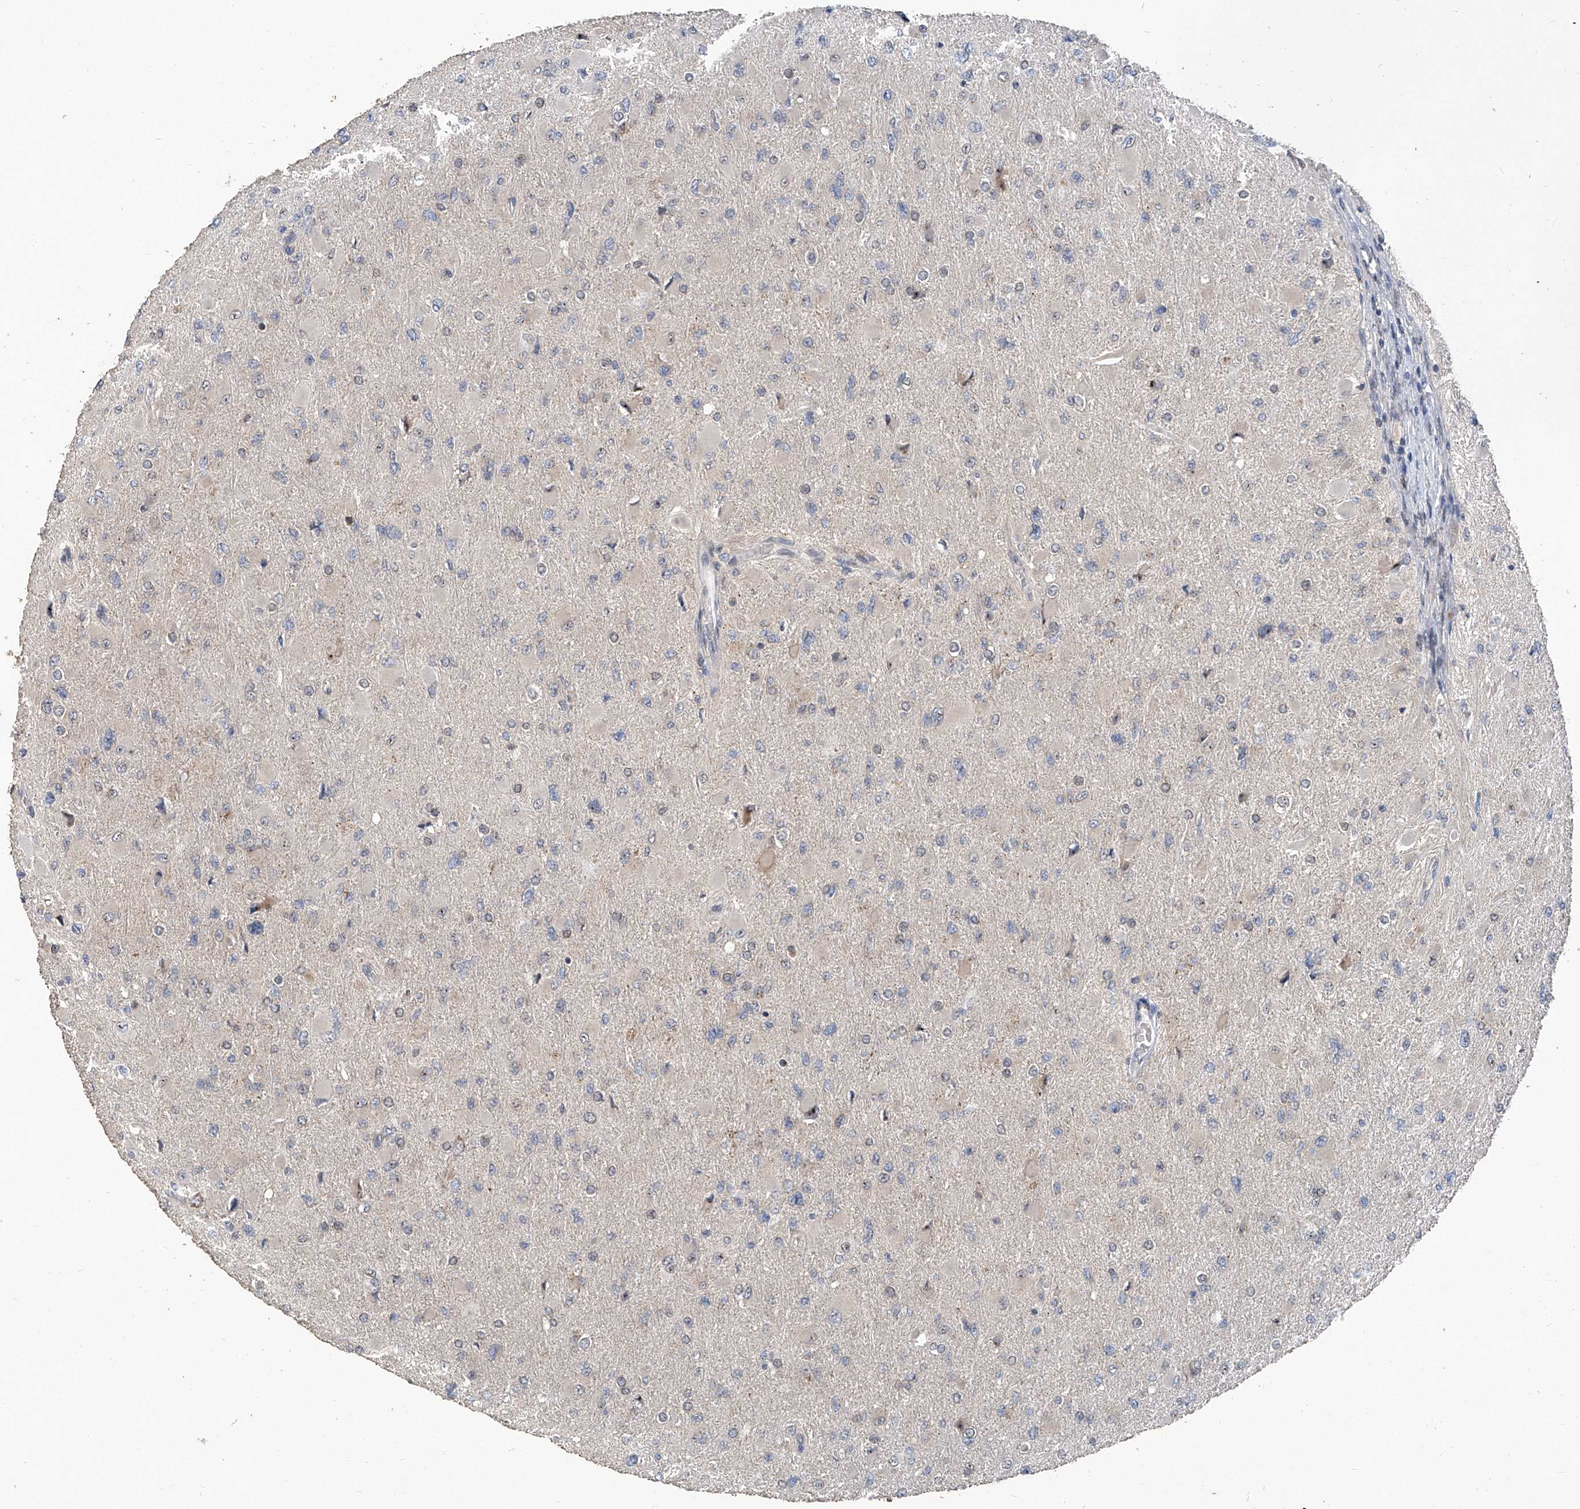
{"staining": {"intensity": "negative", "quantity": "none", "location": "none"}, "tissue": "glioma", "cell_type": "Tumor cells", "image_type": "cancer", "snomed": [{"axis": "morphology", "description": "Glioma, malignant, High grade"}, {"axis": "topography", "description": "Cerebral cortex"}], "caption": "An immunohistochemistry histopathology image of glioma is shown. There is no staining in tumor cells of glioma. The staining is performed using DAB (3,3'-diaminobenzidine) brown chromogen with nuclei counter-stained in using hematoxylin.", "gene": "BCKDHB", "patient": {"sex": "female", "age": 36}}